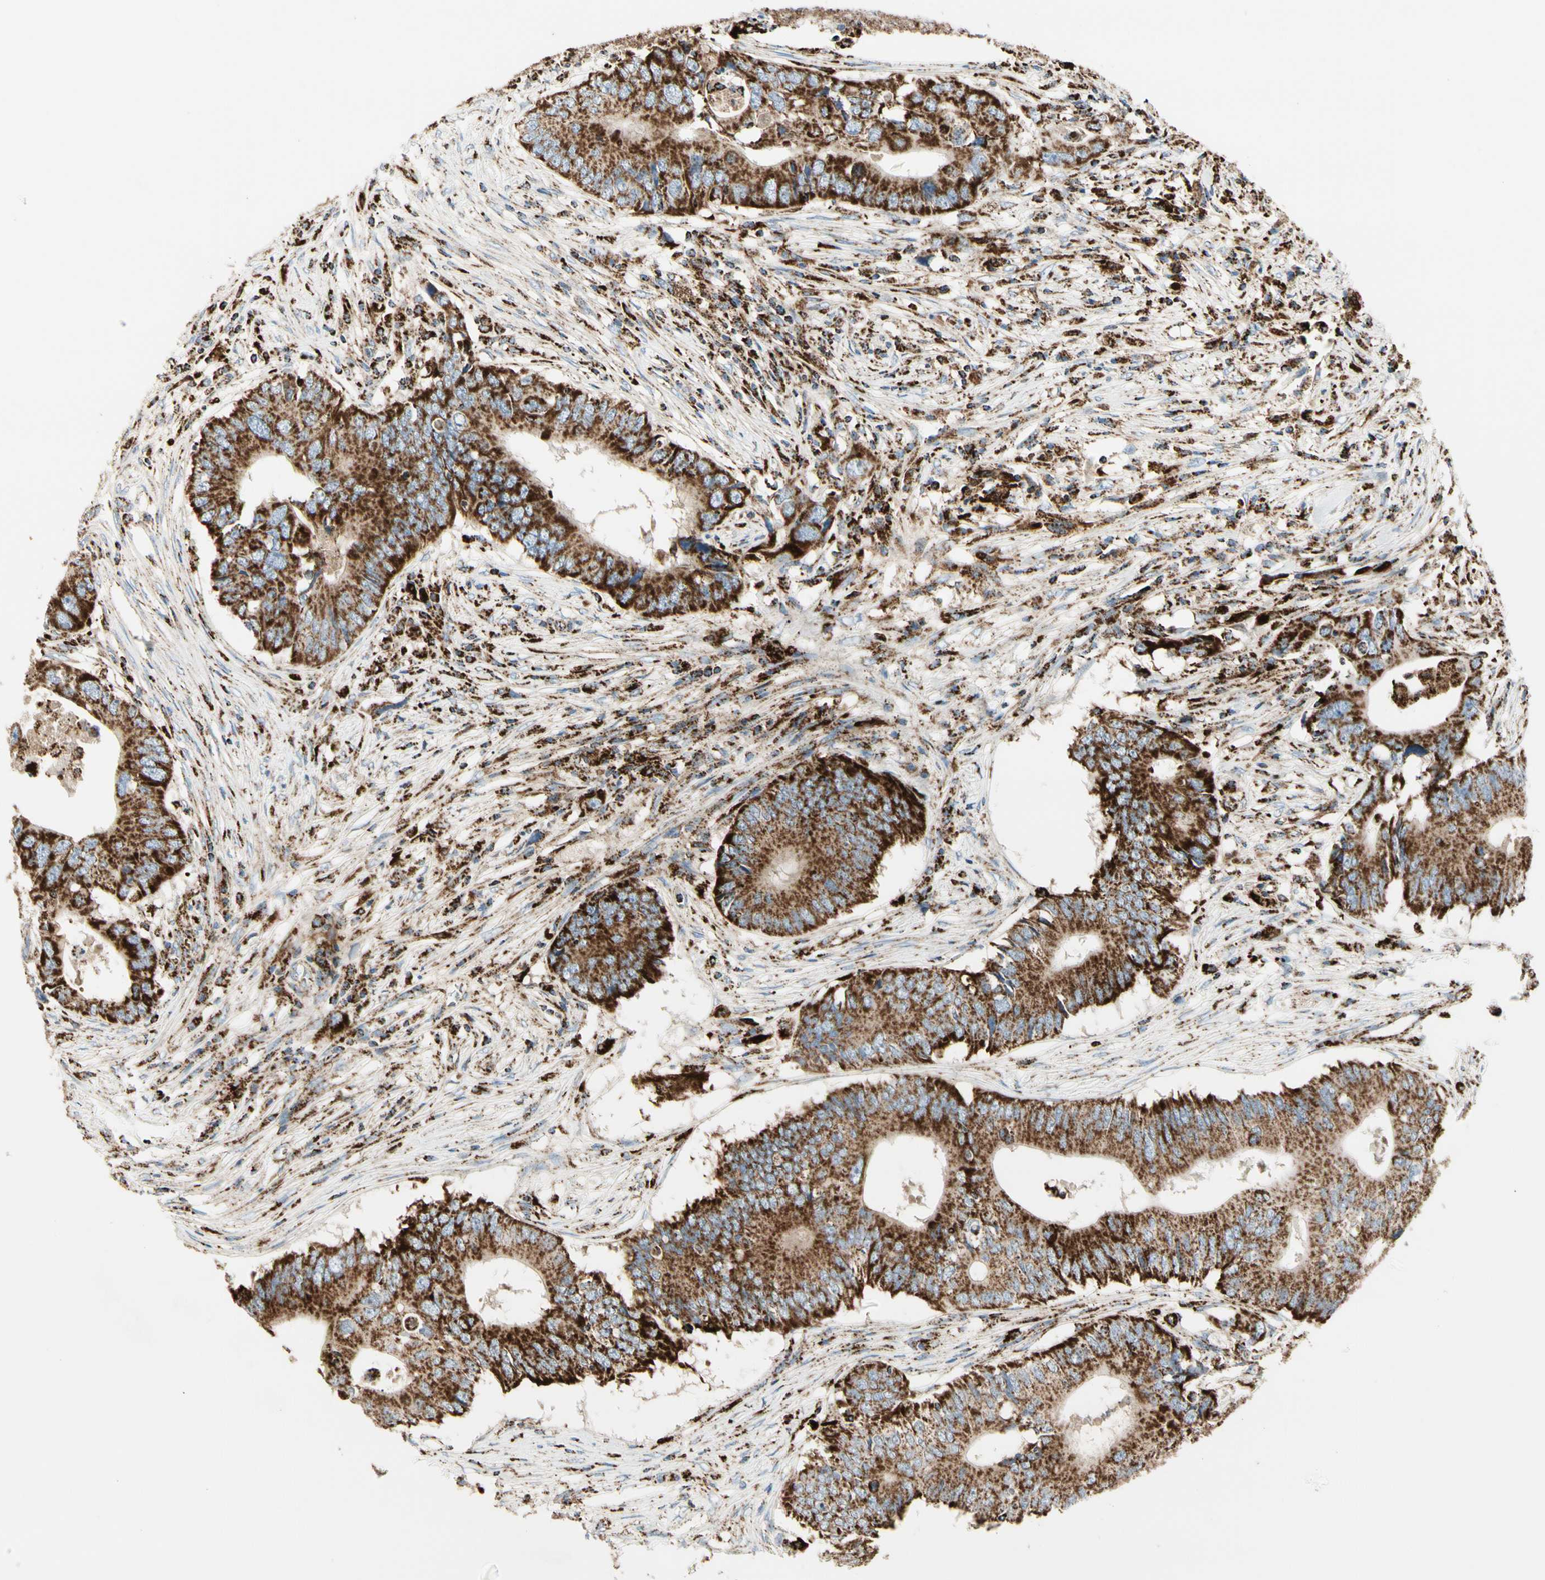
{"staining": {"intensity": "strong", "quantity": ">75%", "location": "cytoplasmic/membranous"}, "tissue": "colorectal cancer", "cell_type": "Tumor cells", "image_type": "cancer", "snomed": [{"axis": "morphology", "description": "Adenocarcinoma, NOS"}, {"axis": "topography", "description": "Colon"}], "caption": "Immunohistochemistry staining of colorectal cancer, which demonstrates high levels of strong cytoplasmic/membranous positivity in about >75% of tumor cells indicating strong cytoplasmic/membranous protein positivity. The staining was performed using DAB (brown) for protein detection and nuclei were counterstained in hematoxylin (blue).", "gene": "ME2", "patient": {"sex": "male", "age": 71}}